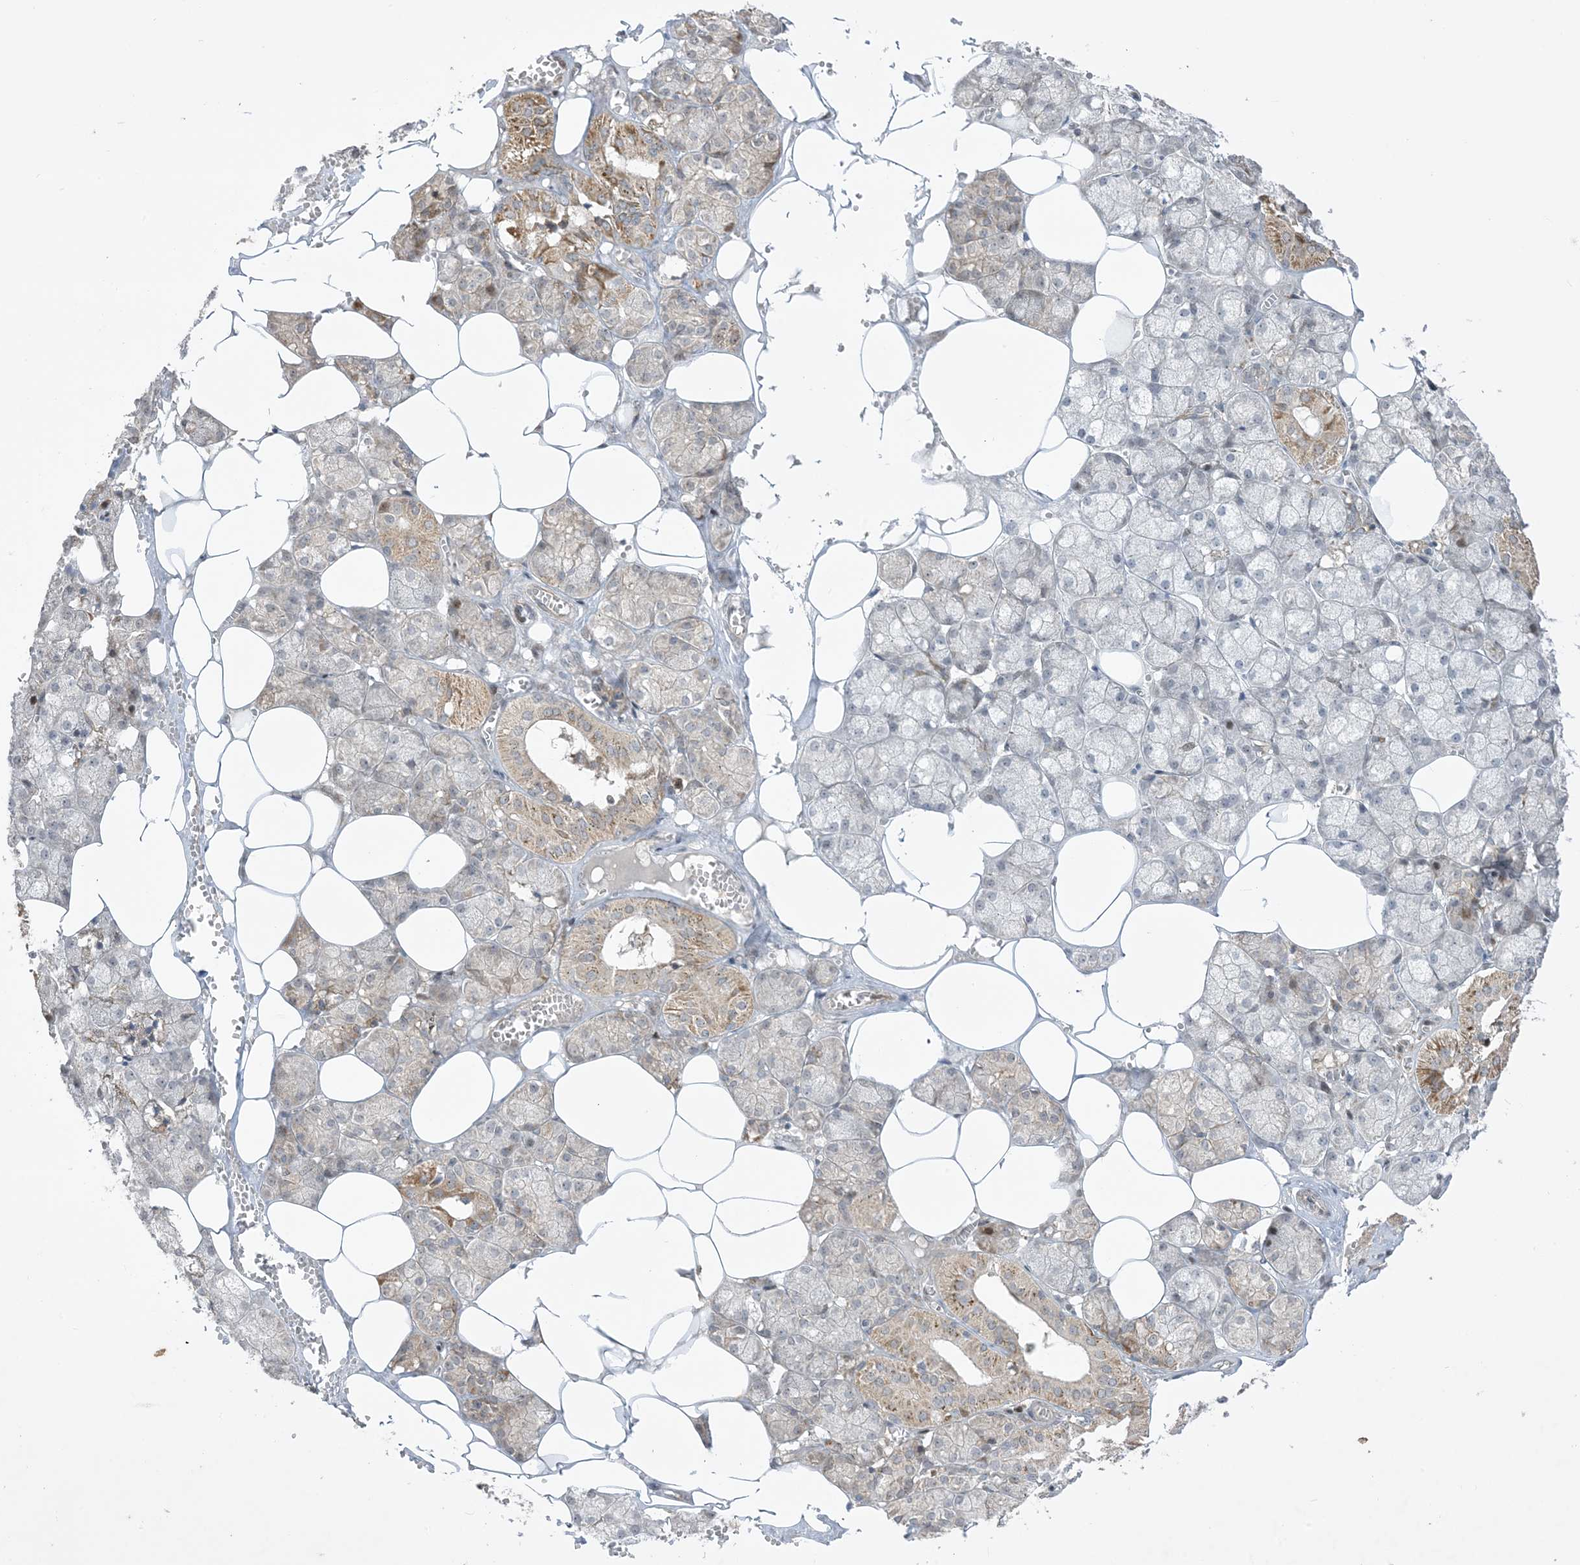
{"staining": {"intensity": "moderate", "quantity": "<25%", "location": "cytoplasmic/membranous"}, "tissue": "salivary gland", "cell_type": "Glandular cells", "image_type": "normal", "snomed": [{"axis": "morphology", "description": "Normal tissue, NOS"}, {"axis": "topography", "description": "Salivary gland"}], "caption": "This image shows immunohistochemistry staining of normal salivary gland, with low moderate cytoplasmic/membranous staining in approximately <25% of glandular cells.", "gene": "SOGA3", "patient": {"sex": "male", "age": 62}}